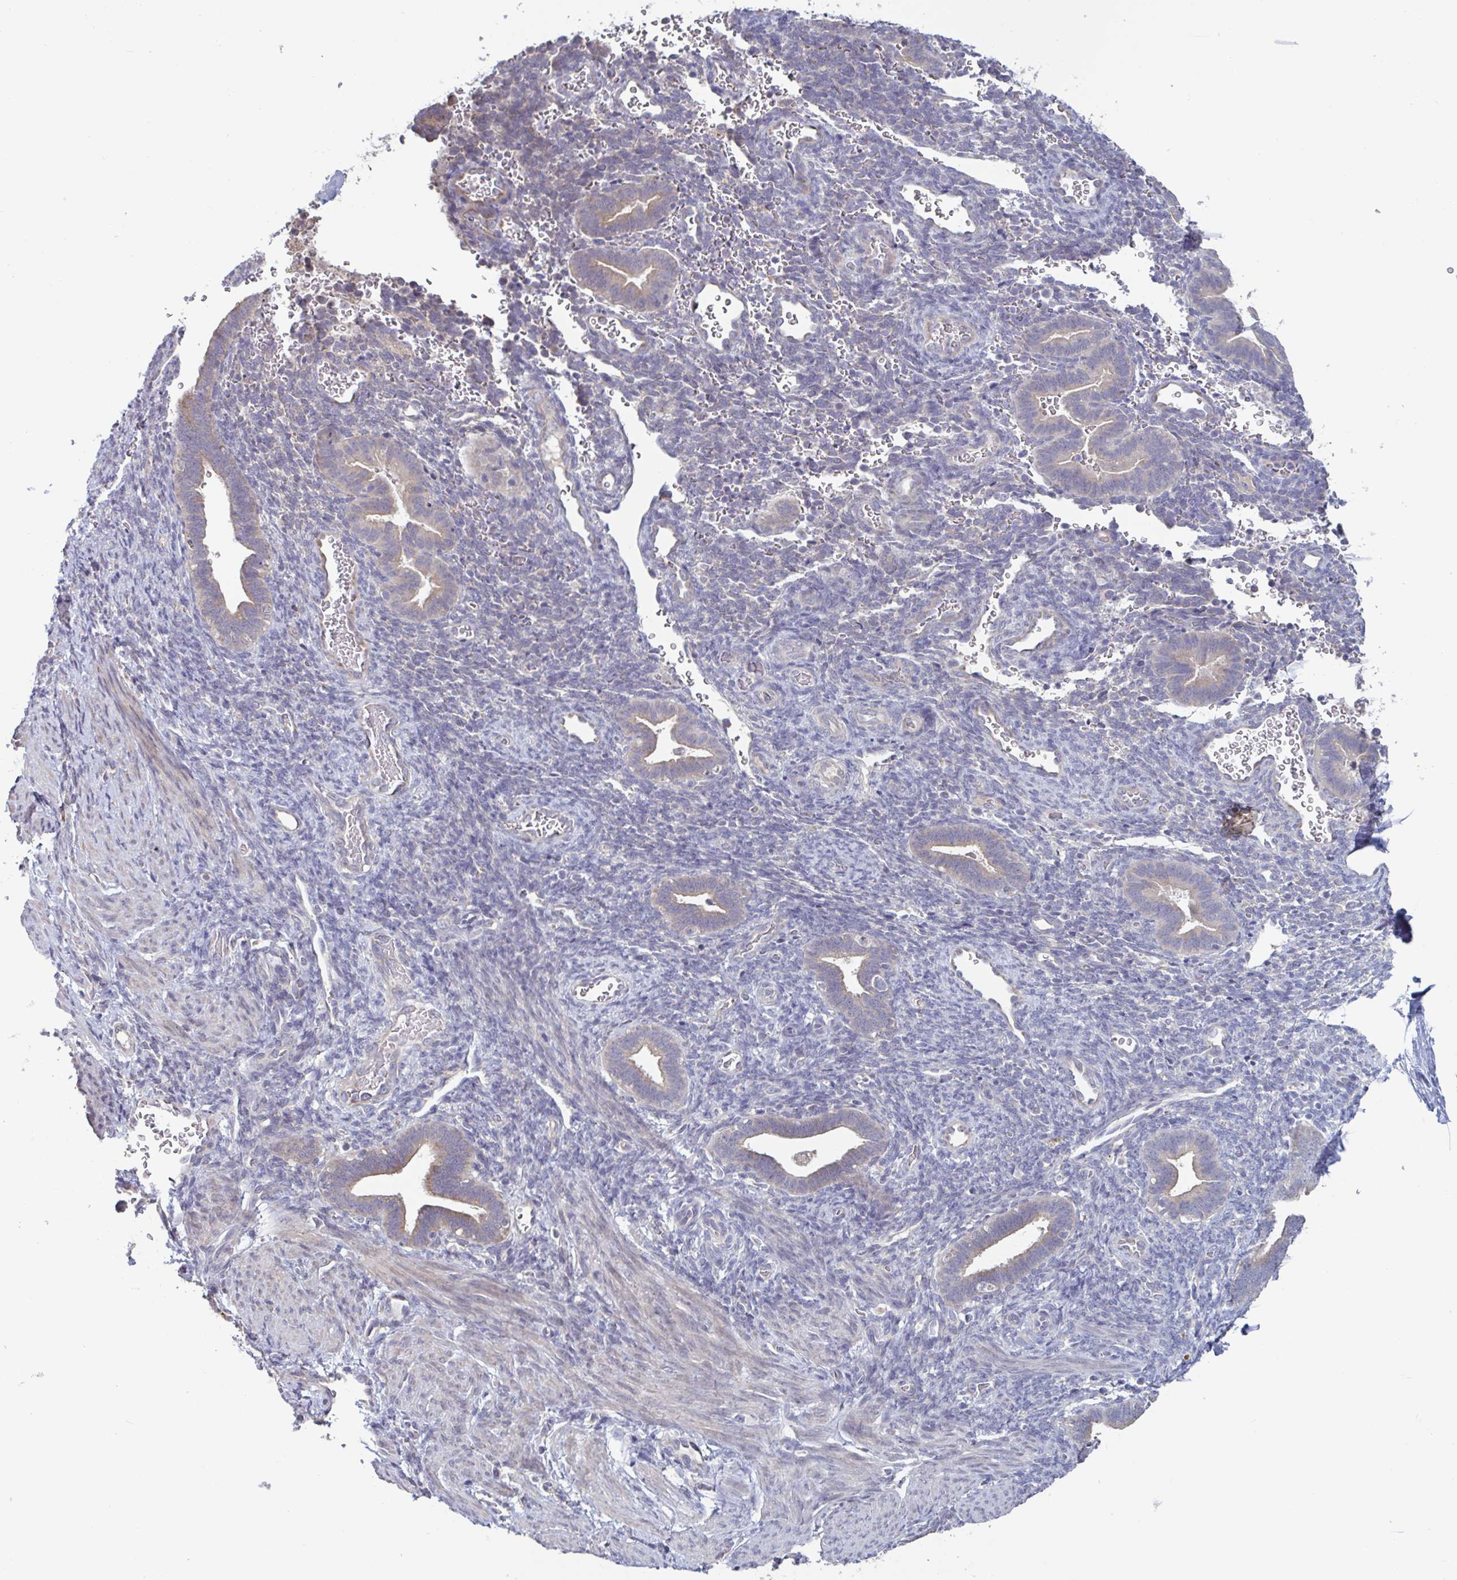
{"staining": {"intensity": "negative", "quantity": "none", "location": "none"}, "tissue": "endometrium", "cell_type": "Cells in endometrial stroma", "image_type": "normal", "snomed": [{"axis": "morphology", "description": "Normal tissue, NOS"}, {"axis": "topography", "description": "Endometrium"}], "caption": "This micrograph is of benign endometrium stained with IHC to label a protein in brown with the nuclei are counter-stained blue. There is no positivity in cells in endometrial stroma. (DAB immunohistochemistry (IHC), high magnification).", "gene": "CD1E", "patient": {"sex": "female", "age": 34}}